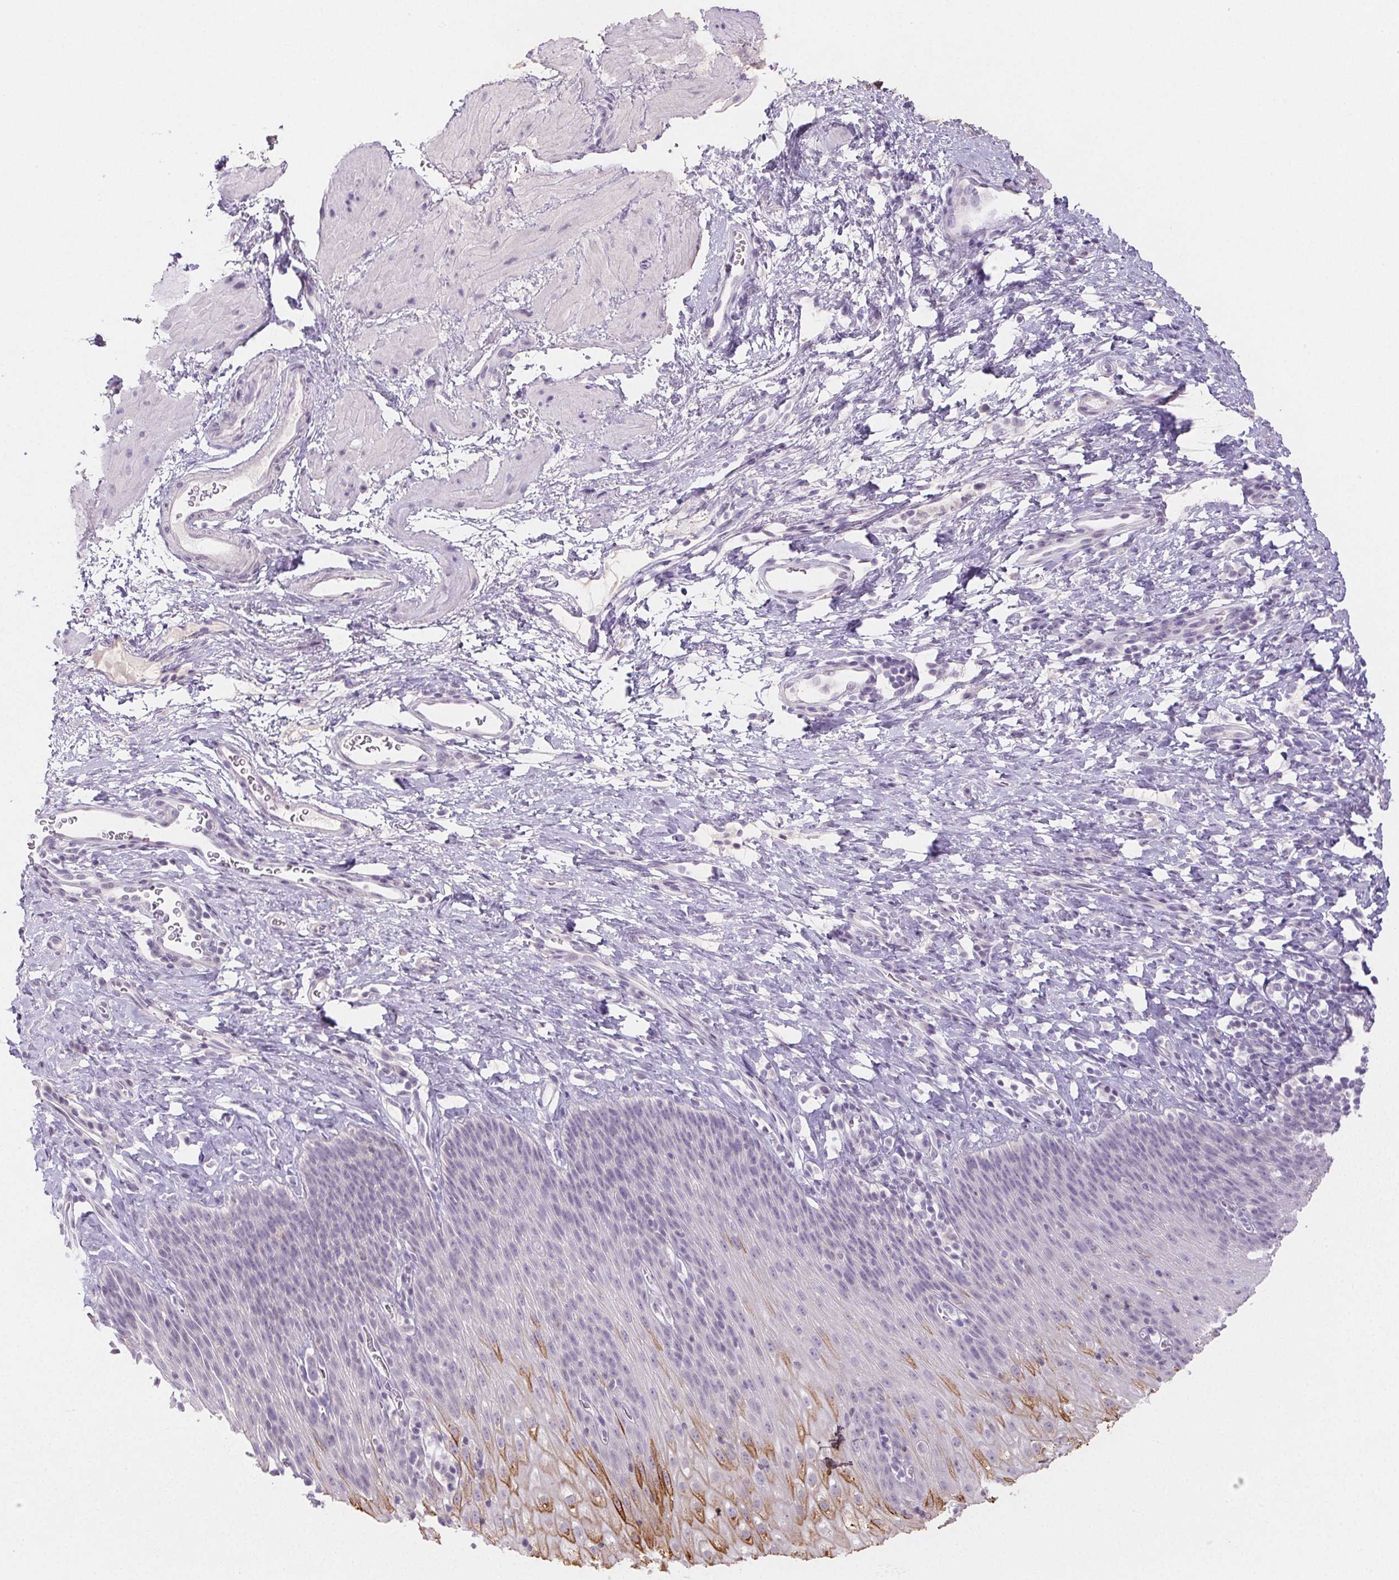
{"staining": {"intensity": "moderate", "quantity": "25%-75%", "location": "cytoplasmic/membranous"}, "tissue": "esophagus", "cell_type": "Squamous epithelial cells", "image_type": "normal", "snomed": [{"axis": "morphology", "description": "Normal tissue, NOS"}, {"axis": "topography", "description": "Esophagus"}], "caption": "A brown stain shows moderate cytoplasmic/membranous expression of a protein in squamous epithelial cells of unremarkable esophagus. Using DAB (brown) and hematoxylin (blue) stains, captured at high magnification using brightfield microscopy.", "gene": "PI3", "patient": {"sex": "female", "age": 61}}